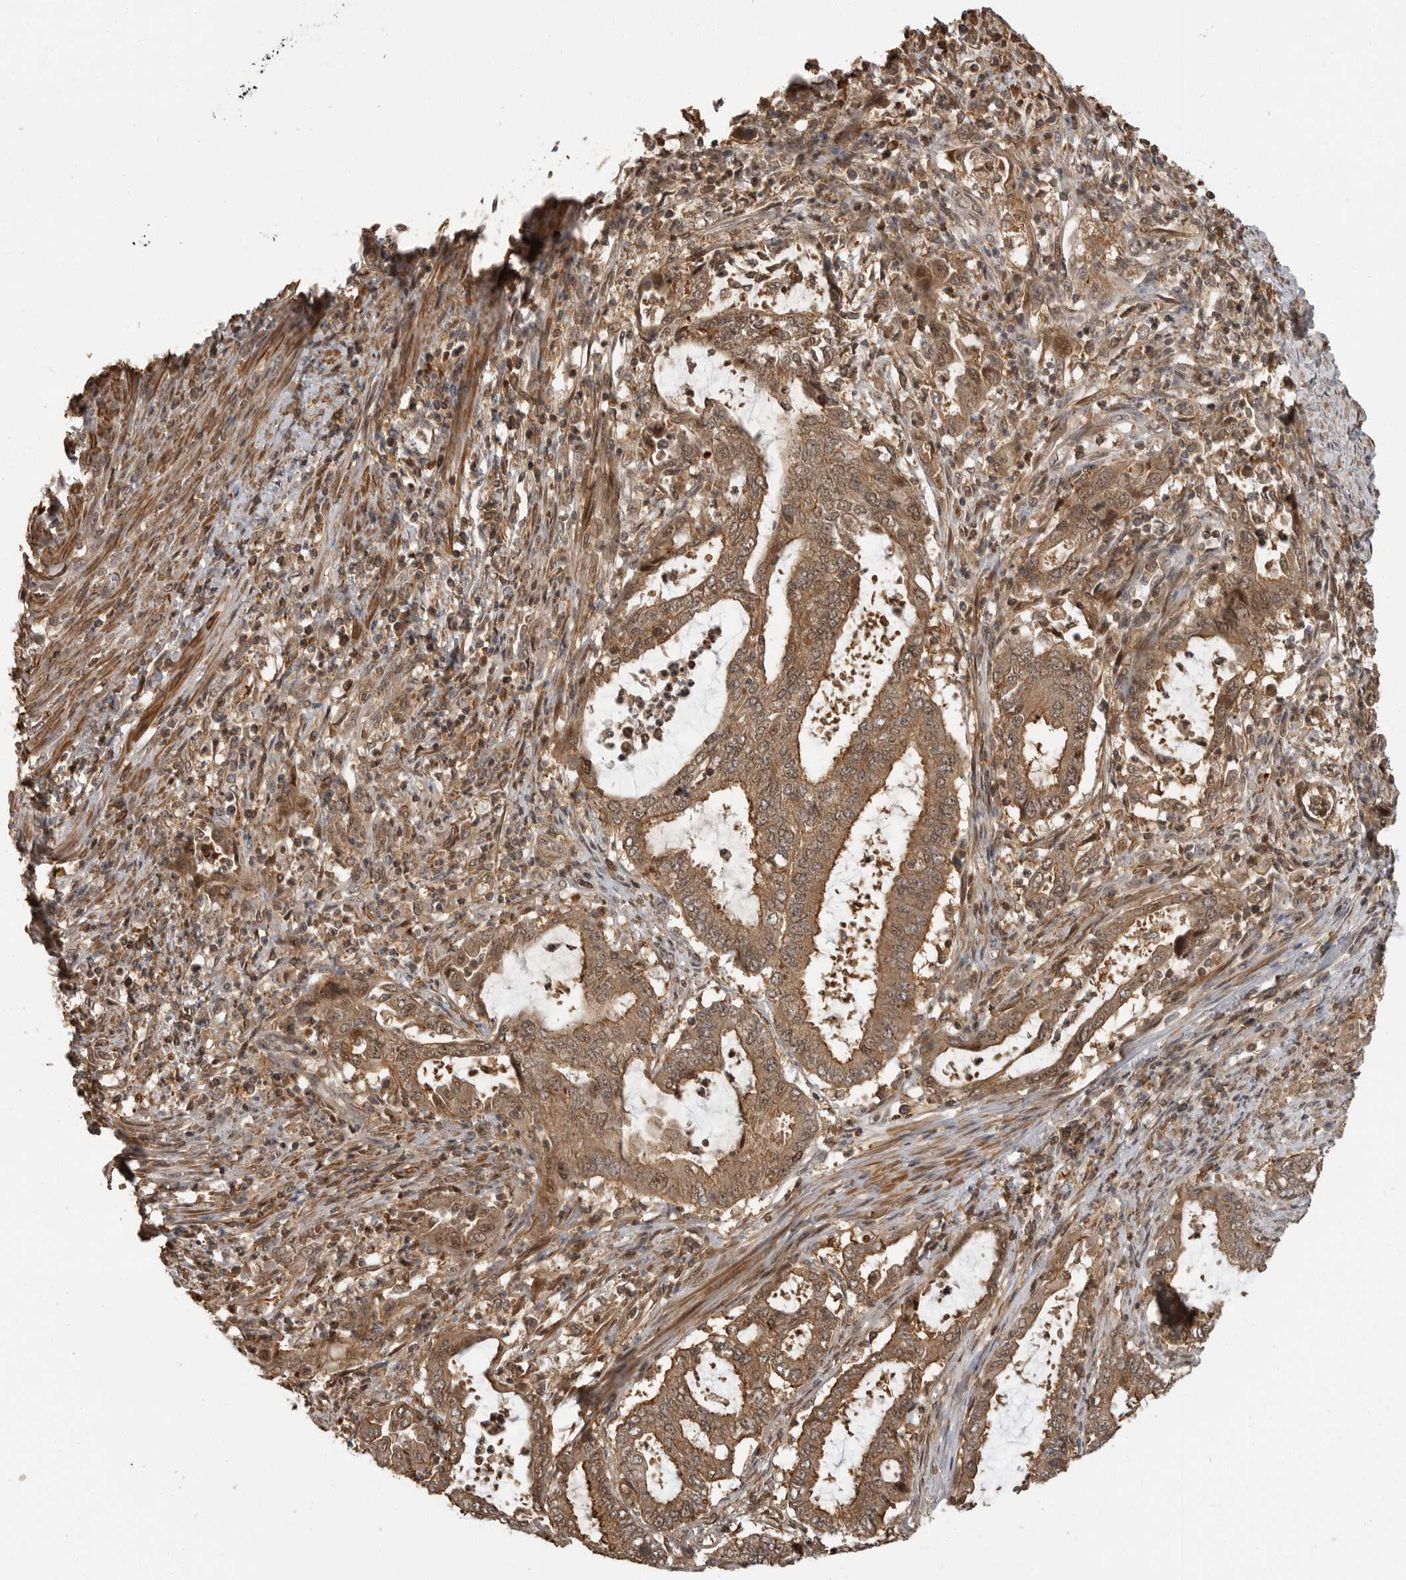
{"staining": {"intensity": "moderate", "quantity": ">75%", "location": "cytoplasmic/membranous,nuclear"}, "tissue": "endometrial cancer", "cell_type": "Tumor cells", "image_type": "cancer", "snomed": [{"axis": "morphology", "description": "Adenocarcinoma, NOS"}, {"axis": "topography", "description": "Endometrium"}], "caption": "Endometrial cancer stained for a protein (brown) displays moderate cytoplasmic/membranous and nuclear positive staining in about >75% of tumor cells.", "gene": "ERN1", "patient": {"sex": "female", "age": 51}}